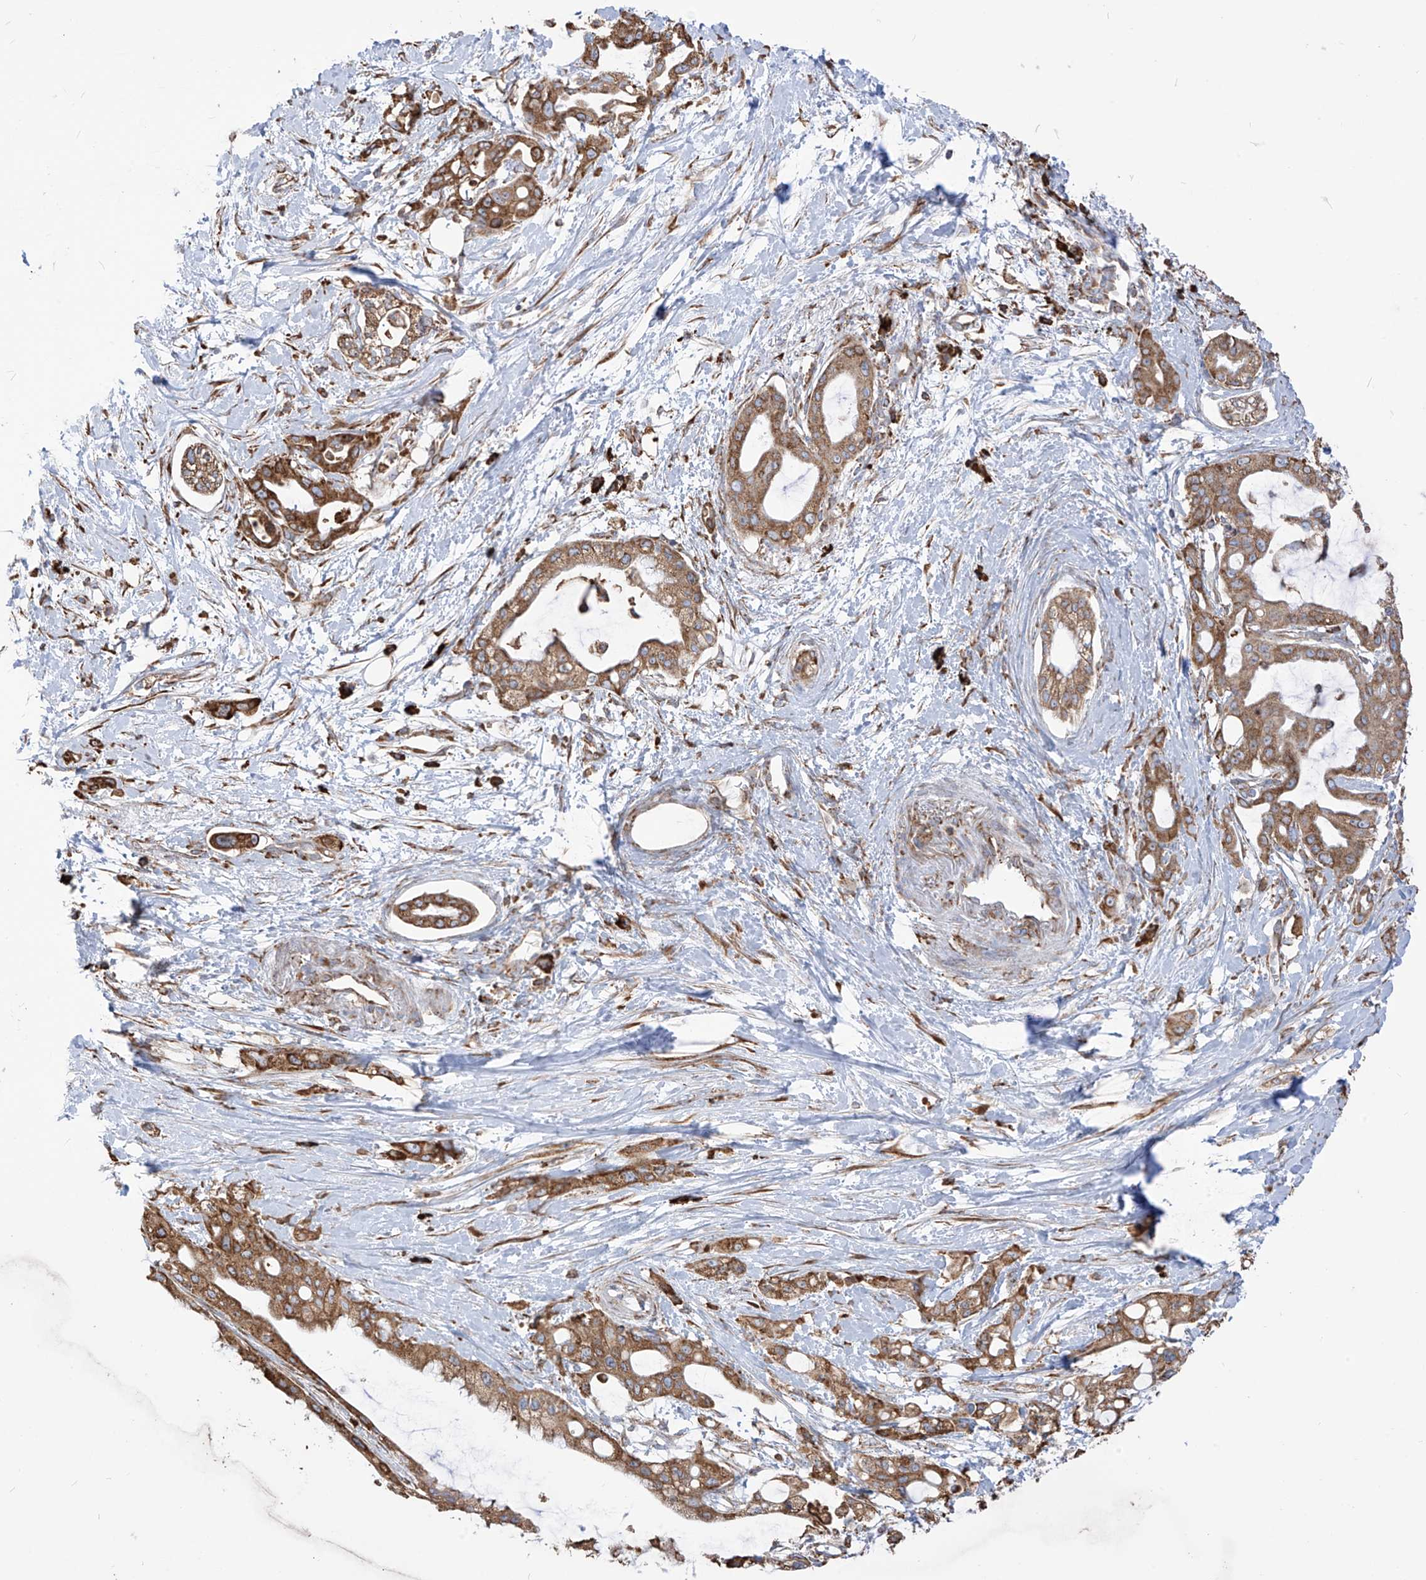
{"staining": {"intensity": "moderate", "quantity": ">75%", "location": "cytoplasmic/membranous"}, "tissue": "pancreatic cancer", "cell_type": "Tumor cells", "image_type": "cancer", "snomed": [{"axis": "morphology", "description": "Adenocarcinoma, NOS"}, {"axis": "topography", "description": "Pancreas"}], "caption": "A micrograph showing moderate cytoplasmic/membranous staining in approximately >75% of tumor cells in pancreatic adenocarcinoma, as visualized by brown immunohistochemical staining.", "gene": "PDIA6", "patient": {"sex": "male", "age": 68}}